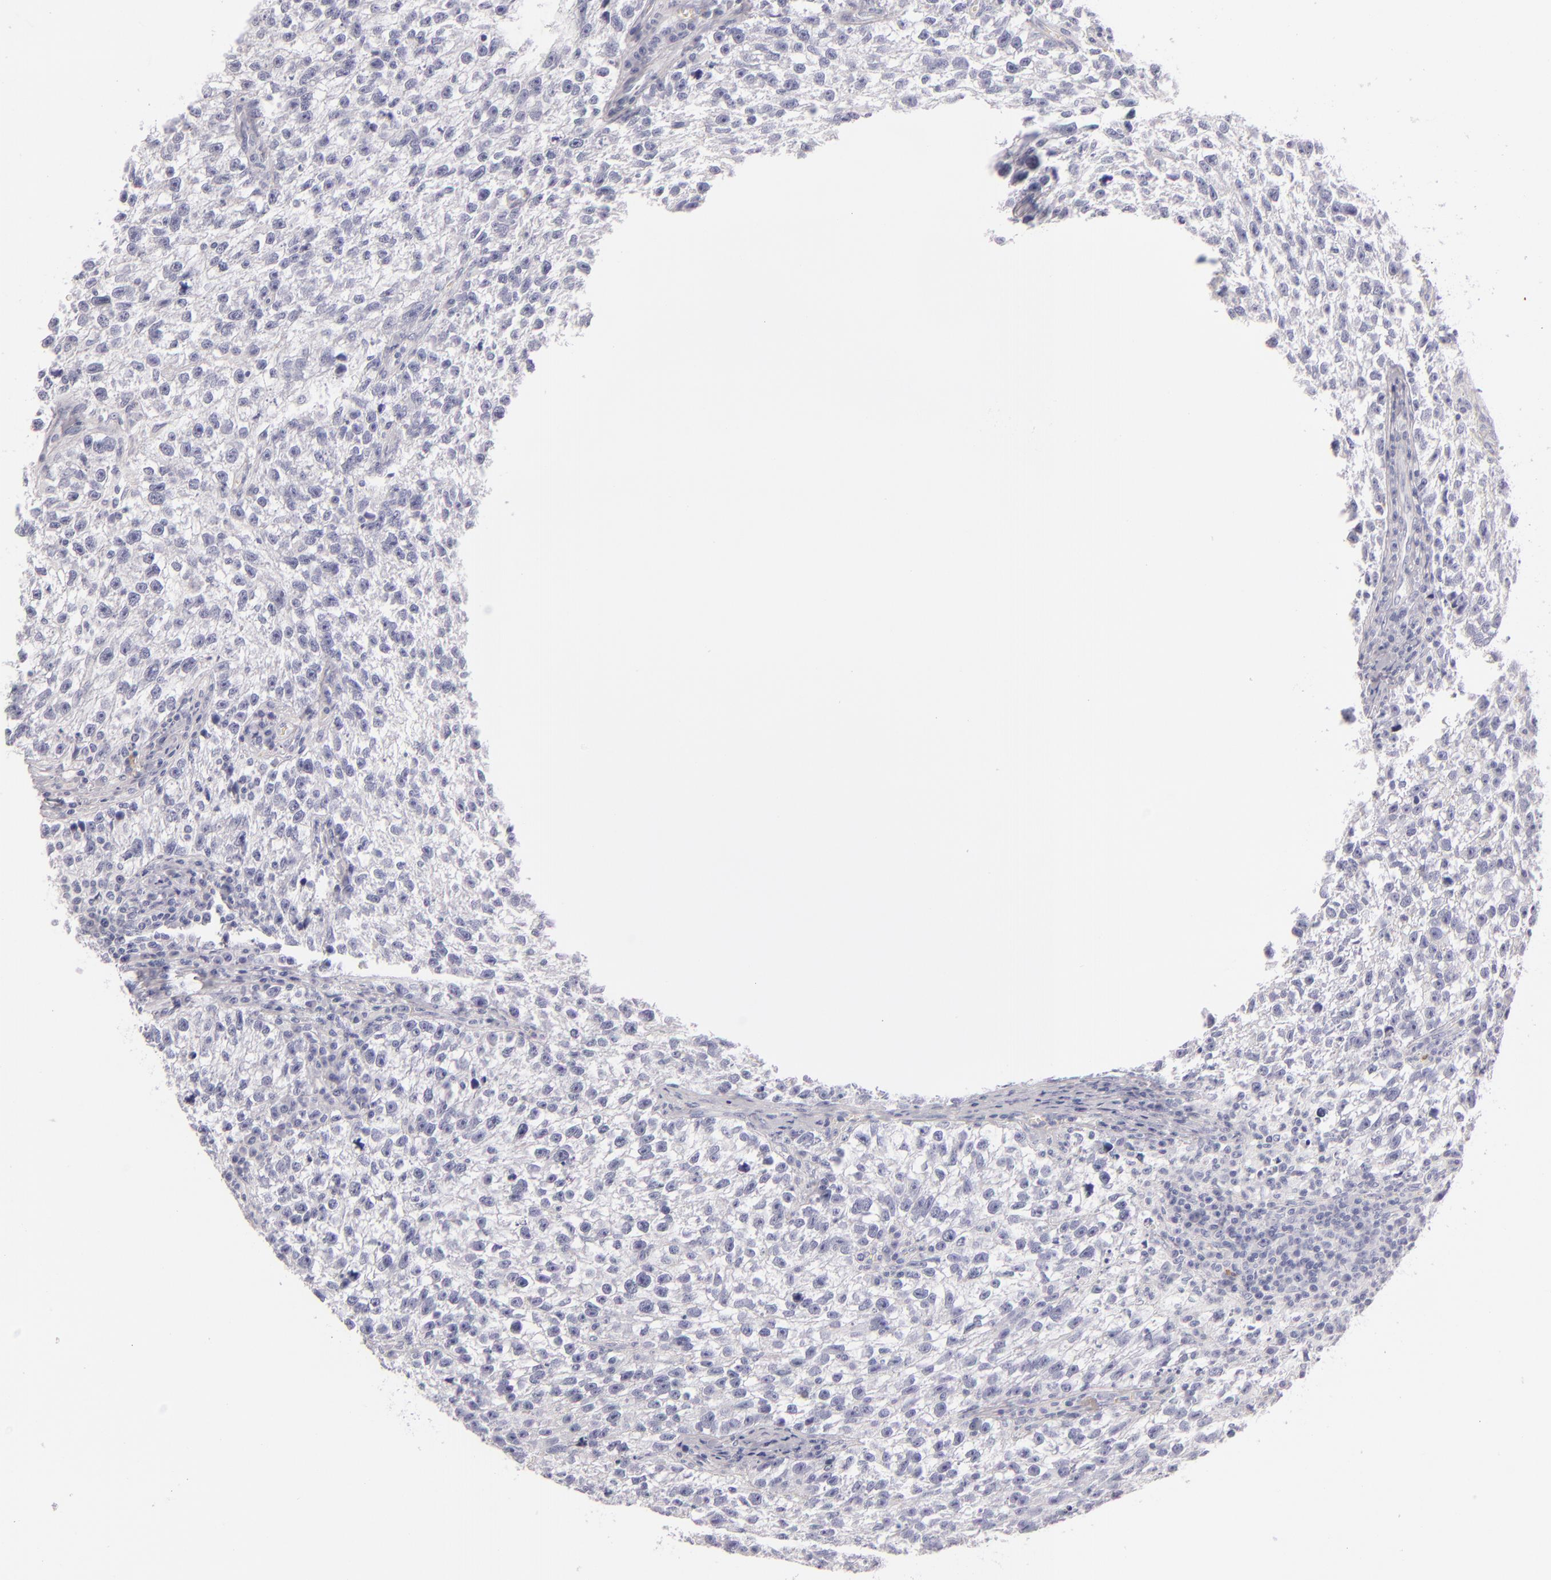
{"staining": {"intensity": "negative", "quantity": "none", "location": "none"}, "tissue": "testis cancer", "cell_type": "Tumor cells", "image_type": "cancer", "snomed": [{"axis": "morphology", "description": "Seminoma, NOS"}, {"axis": "topography", "description": "Testis"}], "caption": "Immunohistochemistry histopathology image of neoplastic tissue: testis seminoma stained with DAB (3,3'-diaminobenzidine) exhibits no significant protein staining in tumor cells.", "gene": "CD207", "patient": {"sex": "male", "age": 38}}